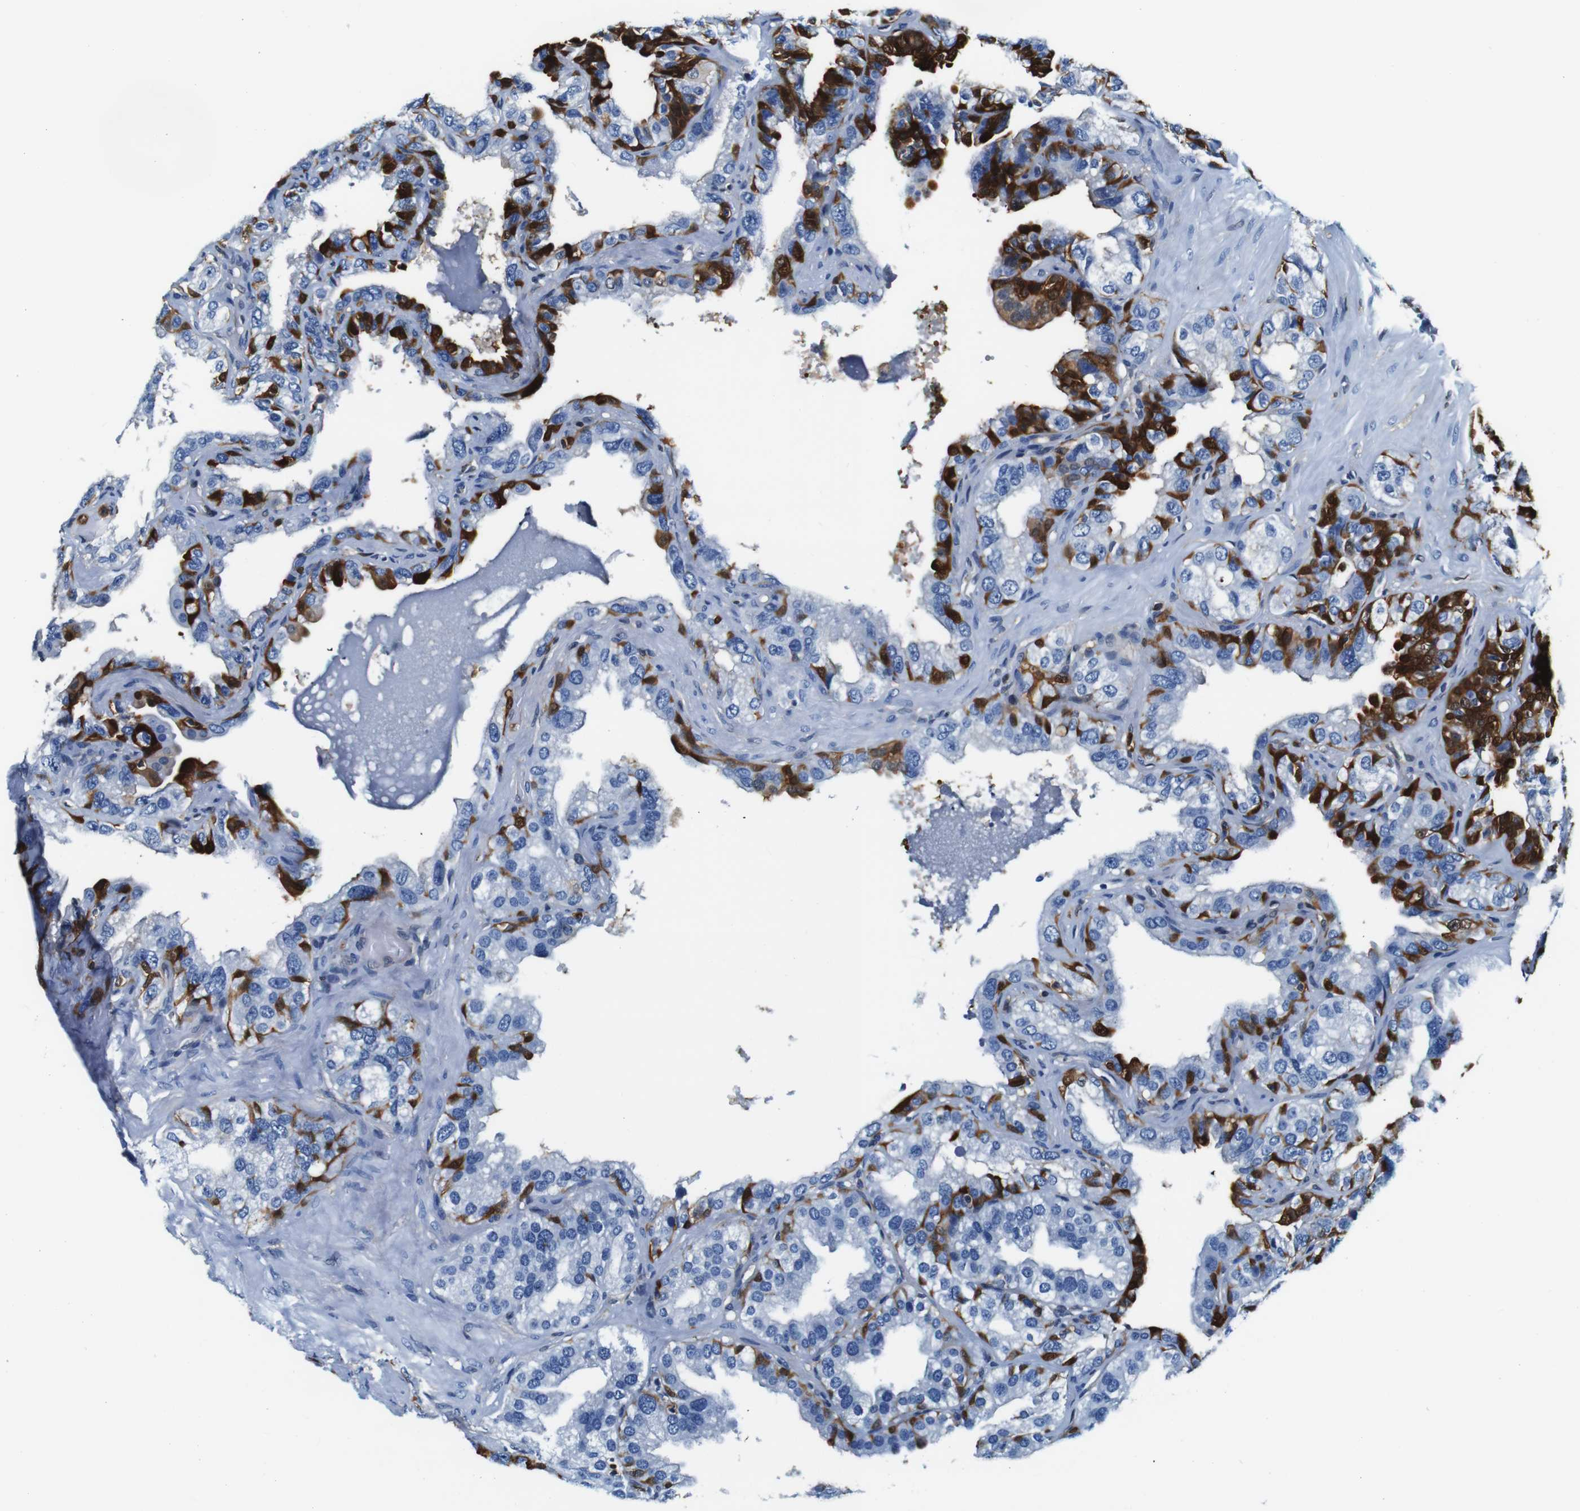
{"staining": {"intensity": "strong", "quantity": "<25%", "location": "cytoplasmic/membranous,nuclear"}, "tissue": "seminal vesicle", "cell_type": "Glandular cells", "image_type": "normal", "snomed": [{"axis": "morphology", "description": "Normal tissue, NOS"}, {"axis": "topography", "description": "Seminal veicle"}], "caption": "High-power microscopy captured an immunohistochemistry (IHC) image of normal seminal vesicle, revealing strong cytoplasmic/membranous,nuclear staining in approximately <25% of glandular cells.", "gene": "ANXA1", "patient": {"sex": "male", "age": 68}}